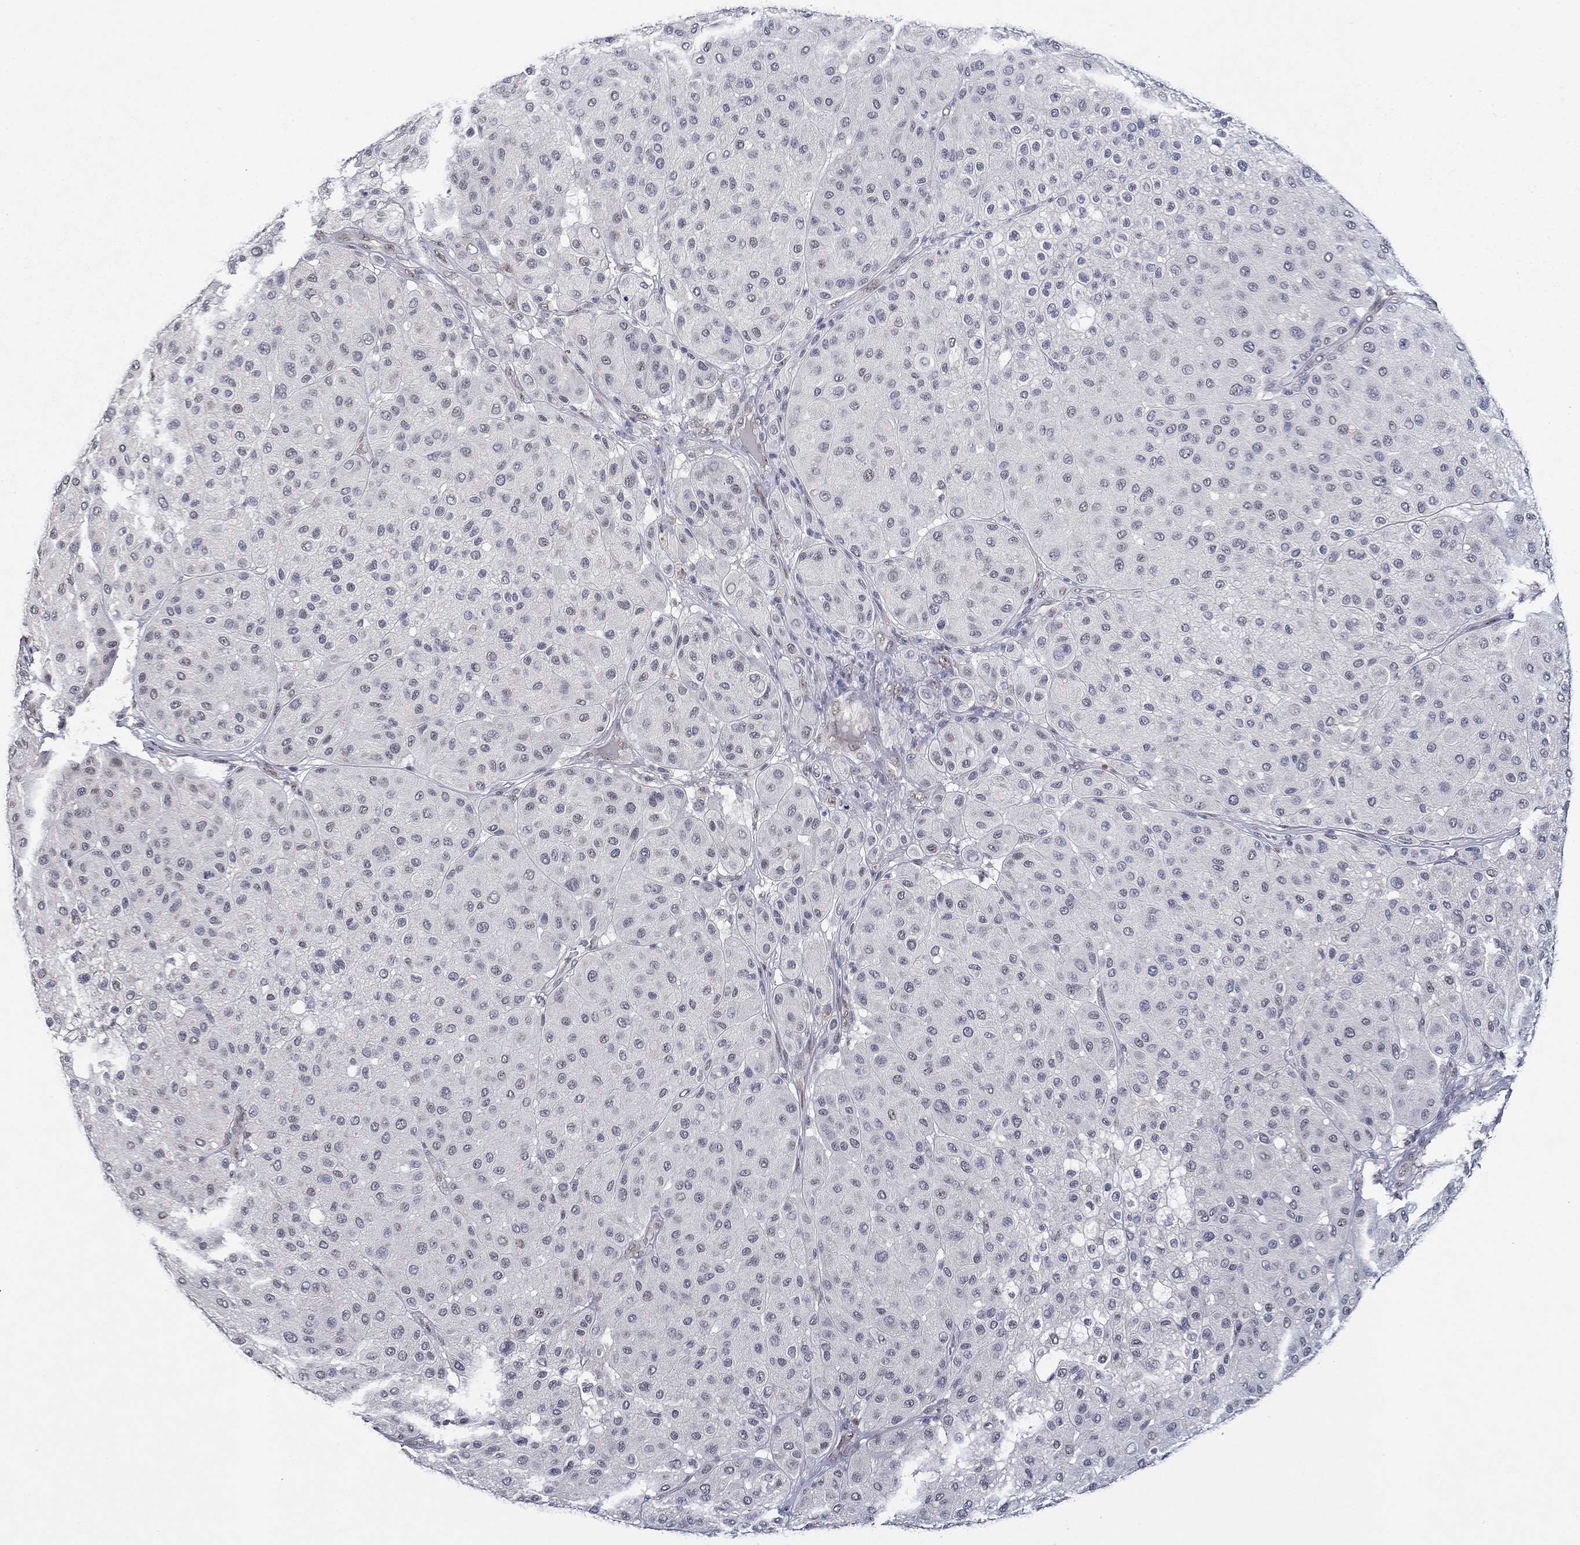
{"staining": {"intensity": "negative", "quantity": "none", "location": "none"}, "tissue": "melanoma", "cell_type": "Tumor cells", "image_type": "cancer", "snomed": [{"axis": "morphology", "description": "Malignant melanoma, Metastatic site"}, {"axis": "topography", "description": "Smooth muscle"}], "caption": "Micrograph shows no protein positivity in tumor cells of melanoma tissue.", "gene": "GATA2", "patient": {"sex": "male", "age": 41}}